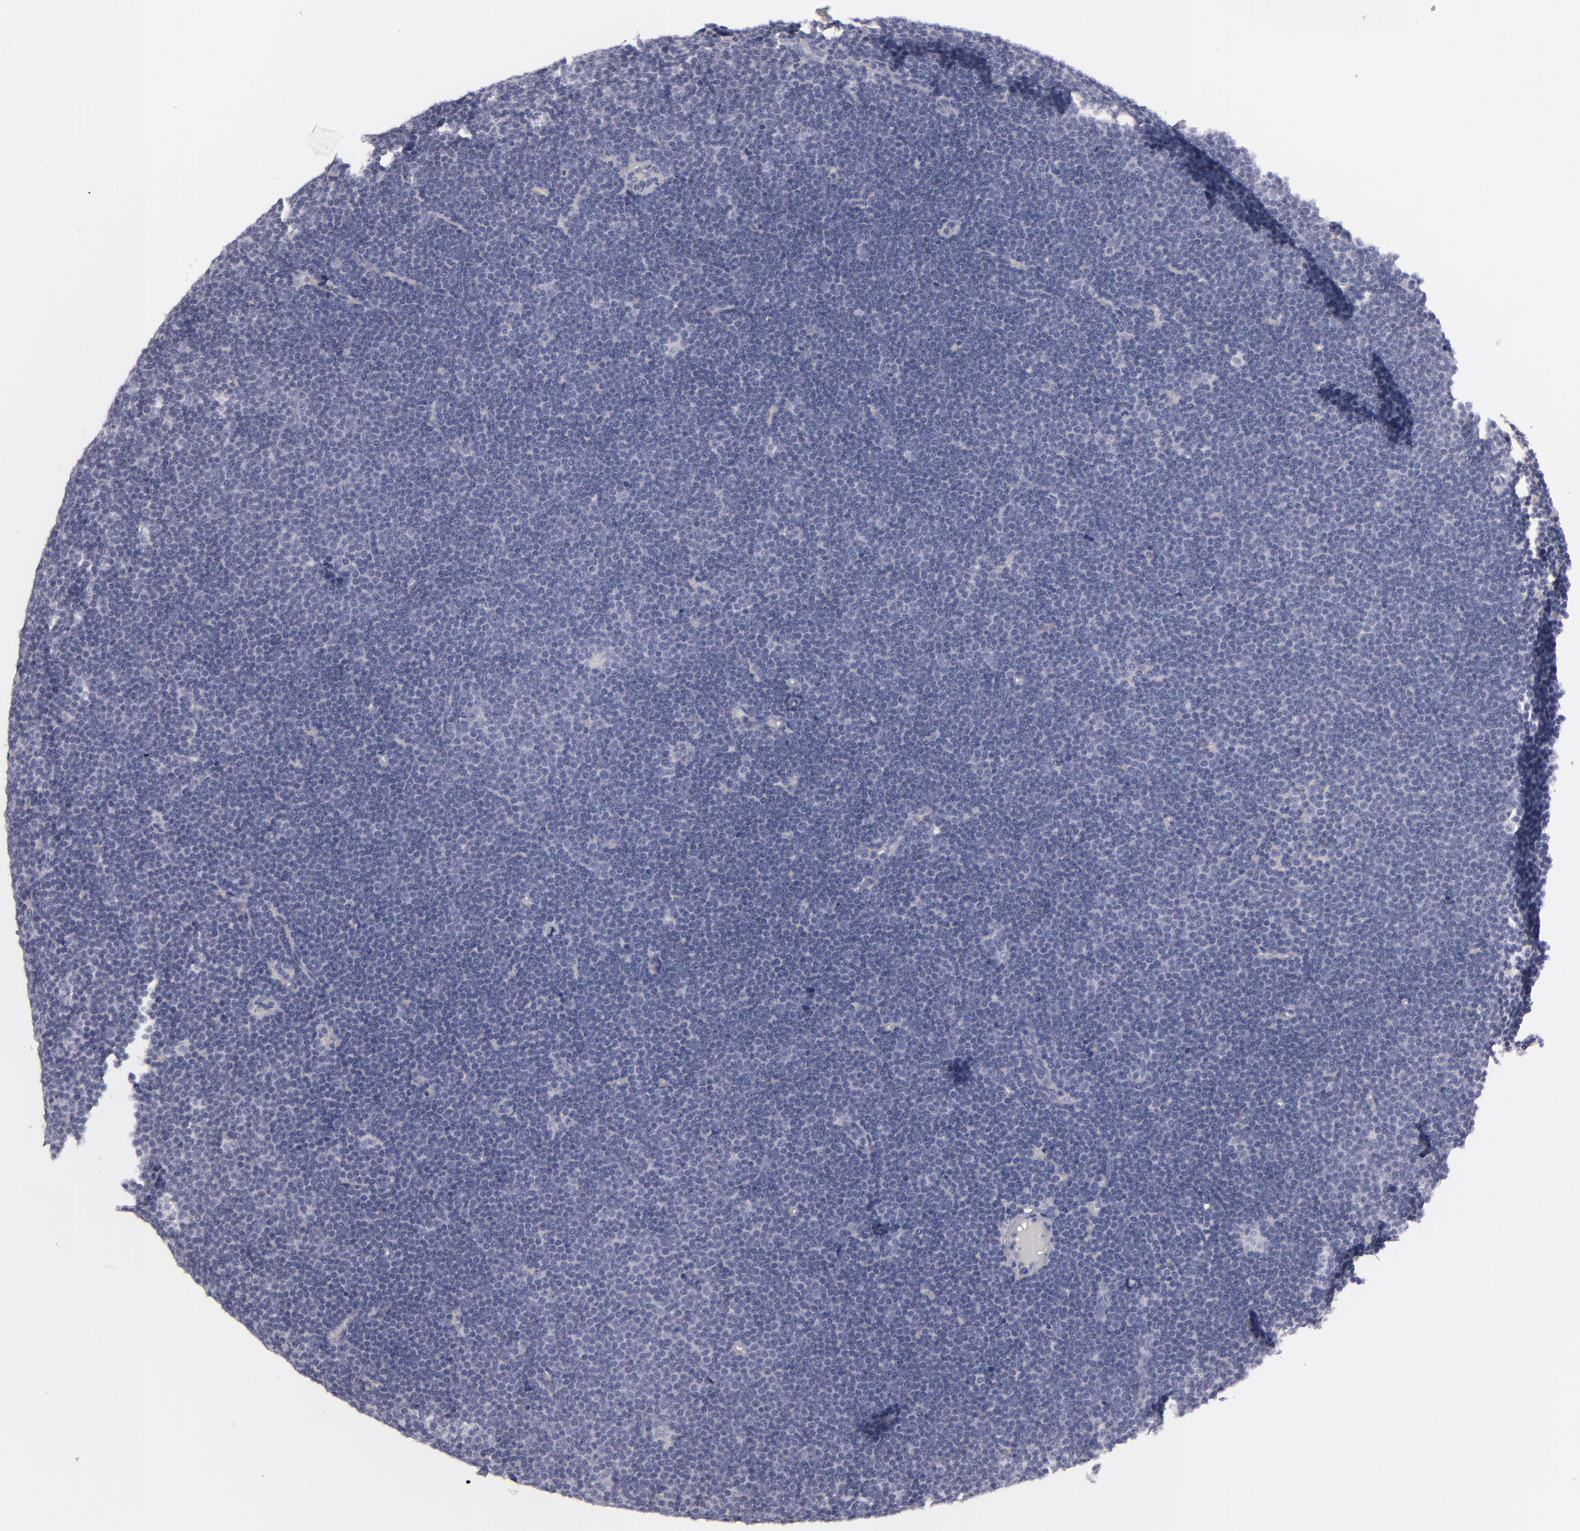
{"staining": {"intensity": "negative", "quantity": "none", "location": "none"}, "tissue": "lymphoma", "cell_type": "Tumor cells", "image_type": "cancer", "snomed": [{"axis": "morphology", "description": "Malignant lymphoma, non-Hodgkin's type, Low grade"}, {"axis": "topography", "description": "Lymph node"}], "caption": "DAB (3,3'-diaminobenzidine) immunohistochemical staining of lymphoma shows no significant expression in tumor cells.", "gene": "C9", "patient": {"sex": "female", "age": 73}}